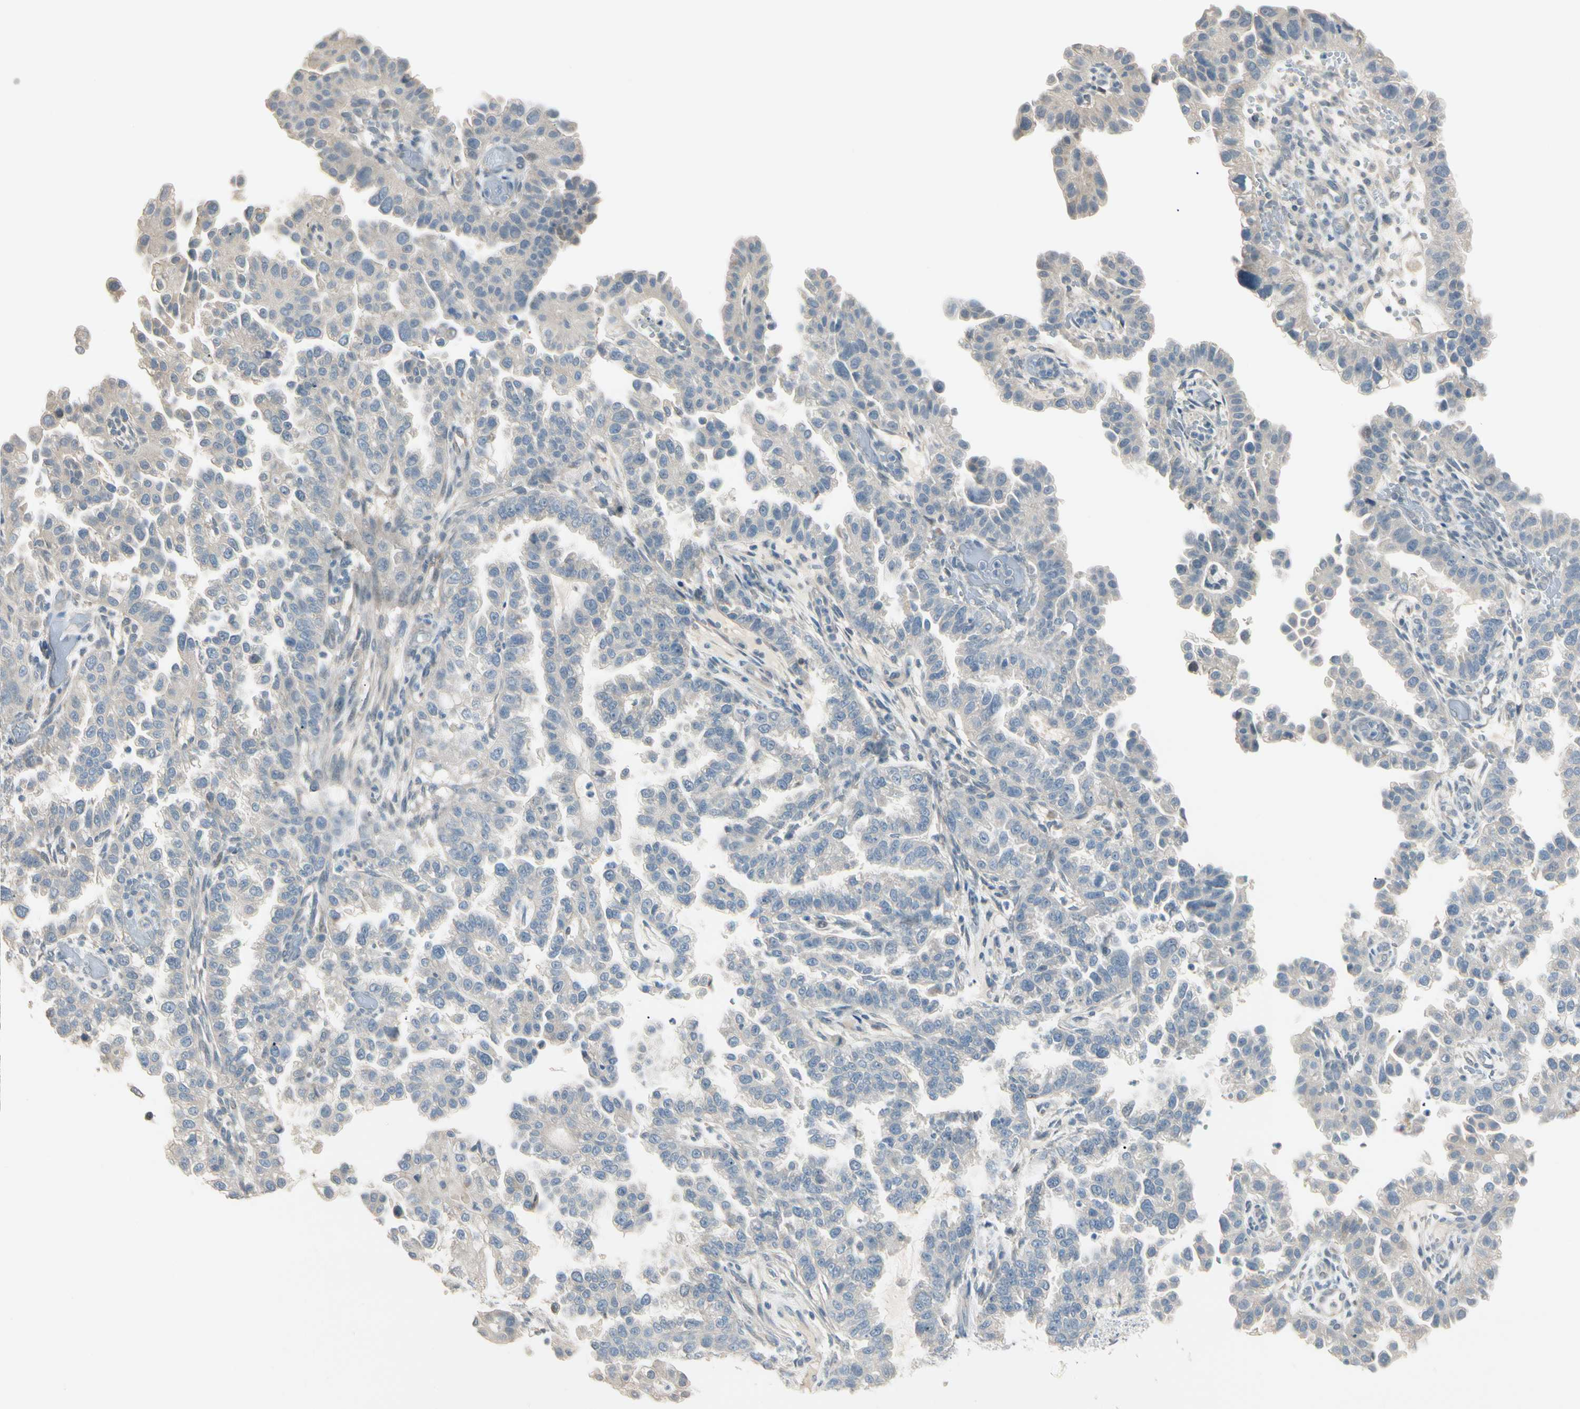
{"staining": {"intensity": "negative", "quantity": "none", "location": "none"}, "tissue": "endometrial cancer", "cell_type": "Tumor cells", "image_type": "cancer", "snomed": [{"axis": "morphology", "description": "Adenocarcinoma, NOS"}, {"axis": "topography", "description": "Endometrium"}], "caption": "IHC micrograph of neoplastic tissue: endometrial cancer (adenocarcinoma) stained with DAB (3,3'-diaminobenzidine) shows no significant protein staining in tumor cells. The staining is performed using DAB brown chromogen with nuclei counter-stained in using hematoxylin.", "gene": "GNE", "patient": {"sex": "female", "age": 85}}